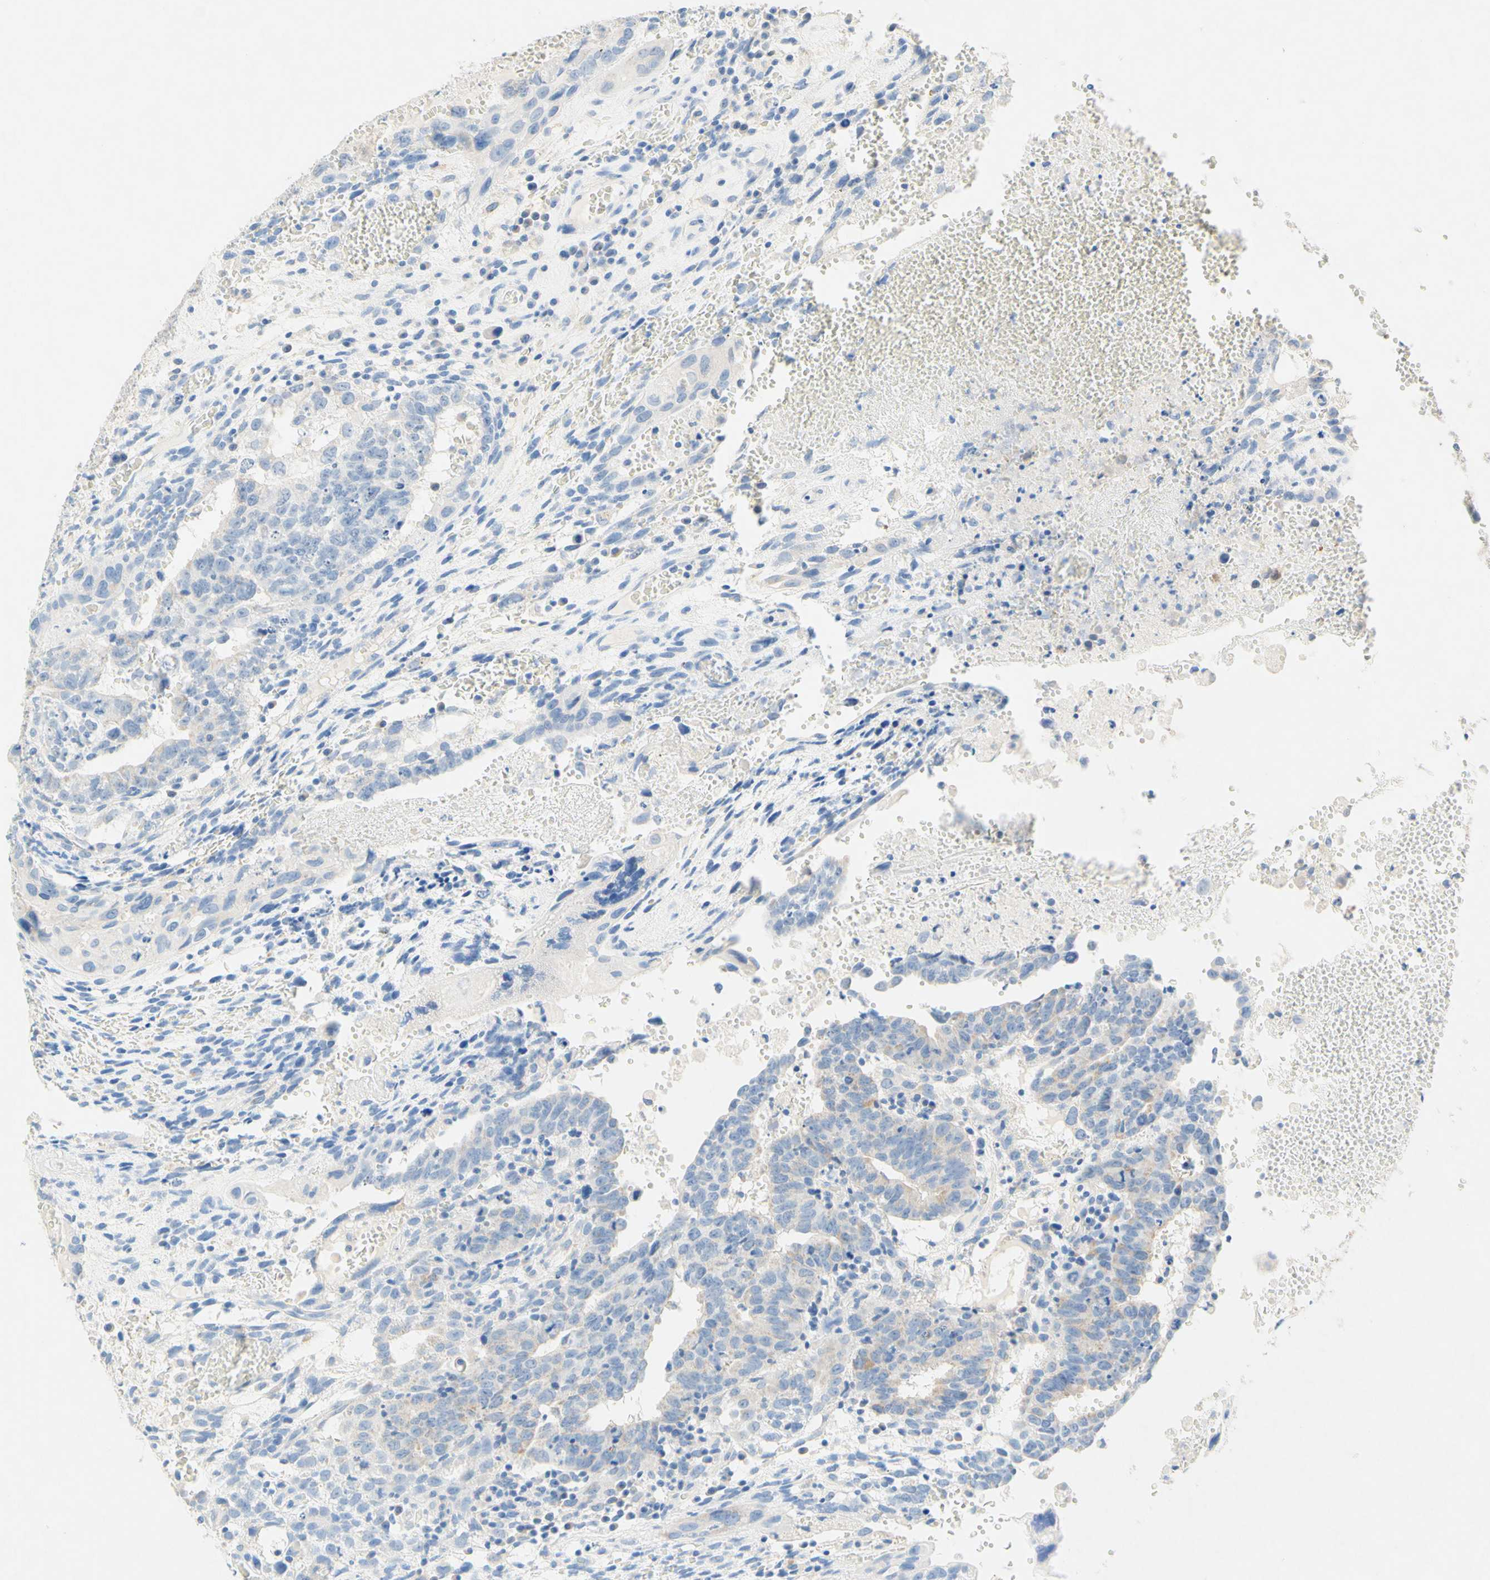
{"staining": {"intensity": "weak", "quantity": "<25%", "location": "cytoplasmic/membranous"}, "tissue": "testis cancer", "cell_type": "Tumor cells", "image_type": "cancer", "snomed": [{"axis": "morphology", "description": "Seminoma, NOS"}, {"axis": "morphology", "description": "Carcinoma, Embryonal, NOS"}, {"axis": "topography", "description": "Testis"}], "caption": "High power microscopy photomicrograph of an IHC histopathology image of testis seminoma, revealing no significant staining in tumor cells.", "gene": "SLC46A1", "patient": {"sex": "male", "age": 52}}